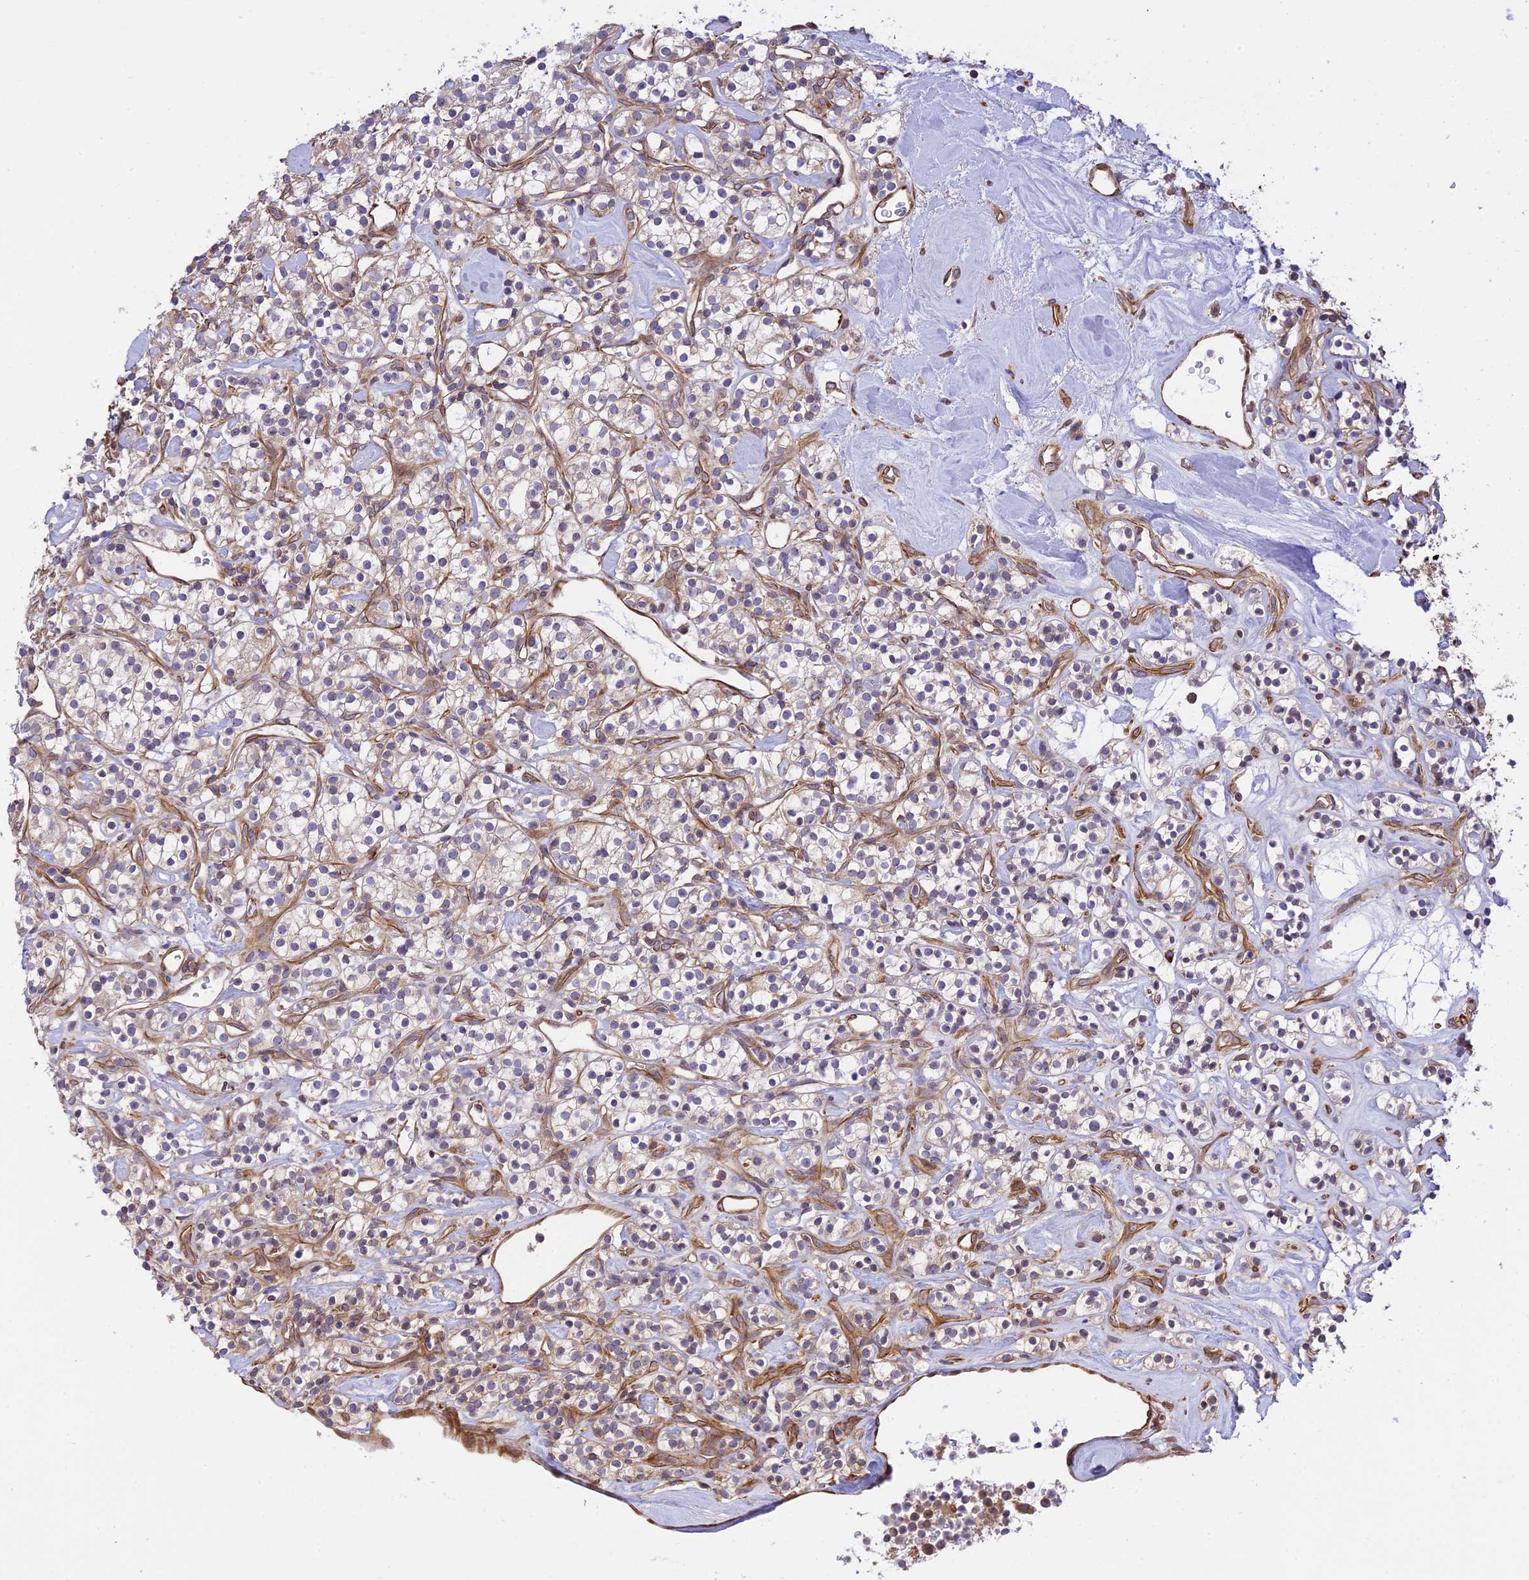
{"staining": {"intensity": "negative", "quantity": "none", "location": "none"}, "tissue": "renal cancer", "cell_type": "Tumor cells", "image_type": "cancer", "snomed": [{"axis": "morphology", "description": "Adenocarcinoma, NOS"}, {"axis": "topography", "description": "Kidney"}], "caption": "DAB (3,3'-diaminobenzidine) immunohistochemical staining of human renal cancer (adenocarcinoma) demonstrates no significant expression in tumor cells. The staining is performed using DAB brown chromogen with nuclei counter-stained in using hematoxylin.", "gene": "EXOC3L4", "patient": {"sex": "male", "age": 77}}